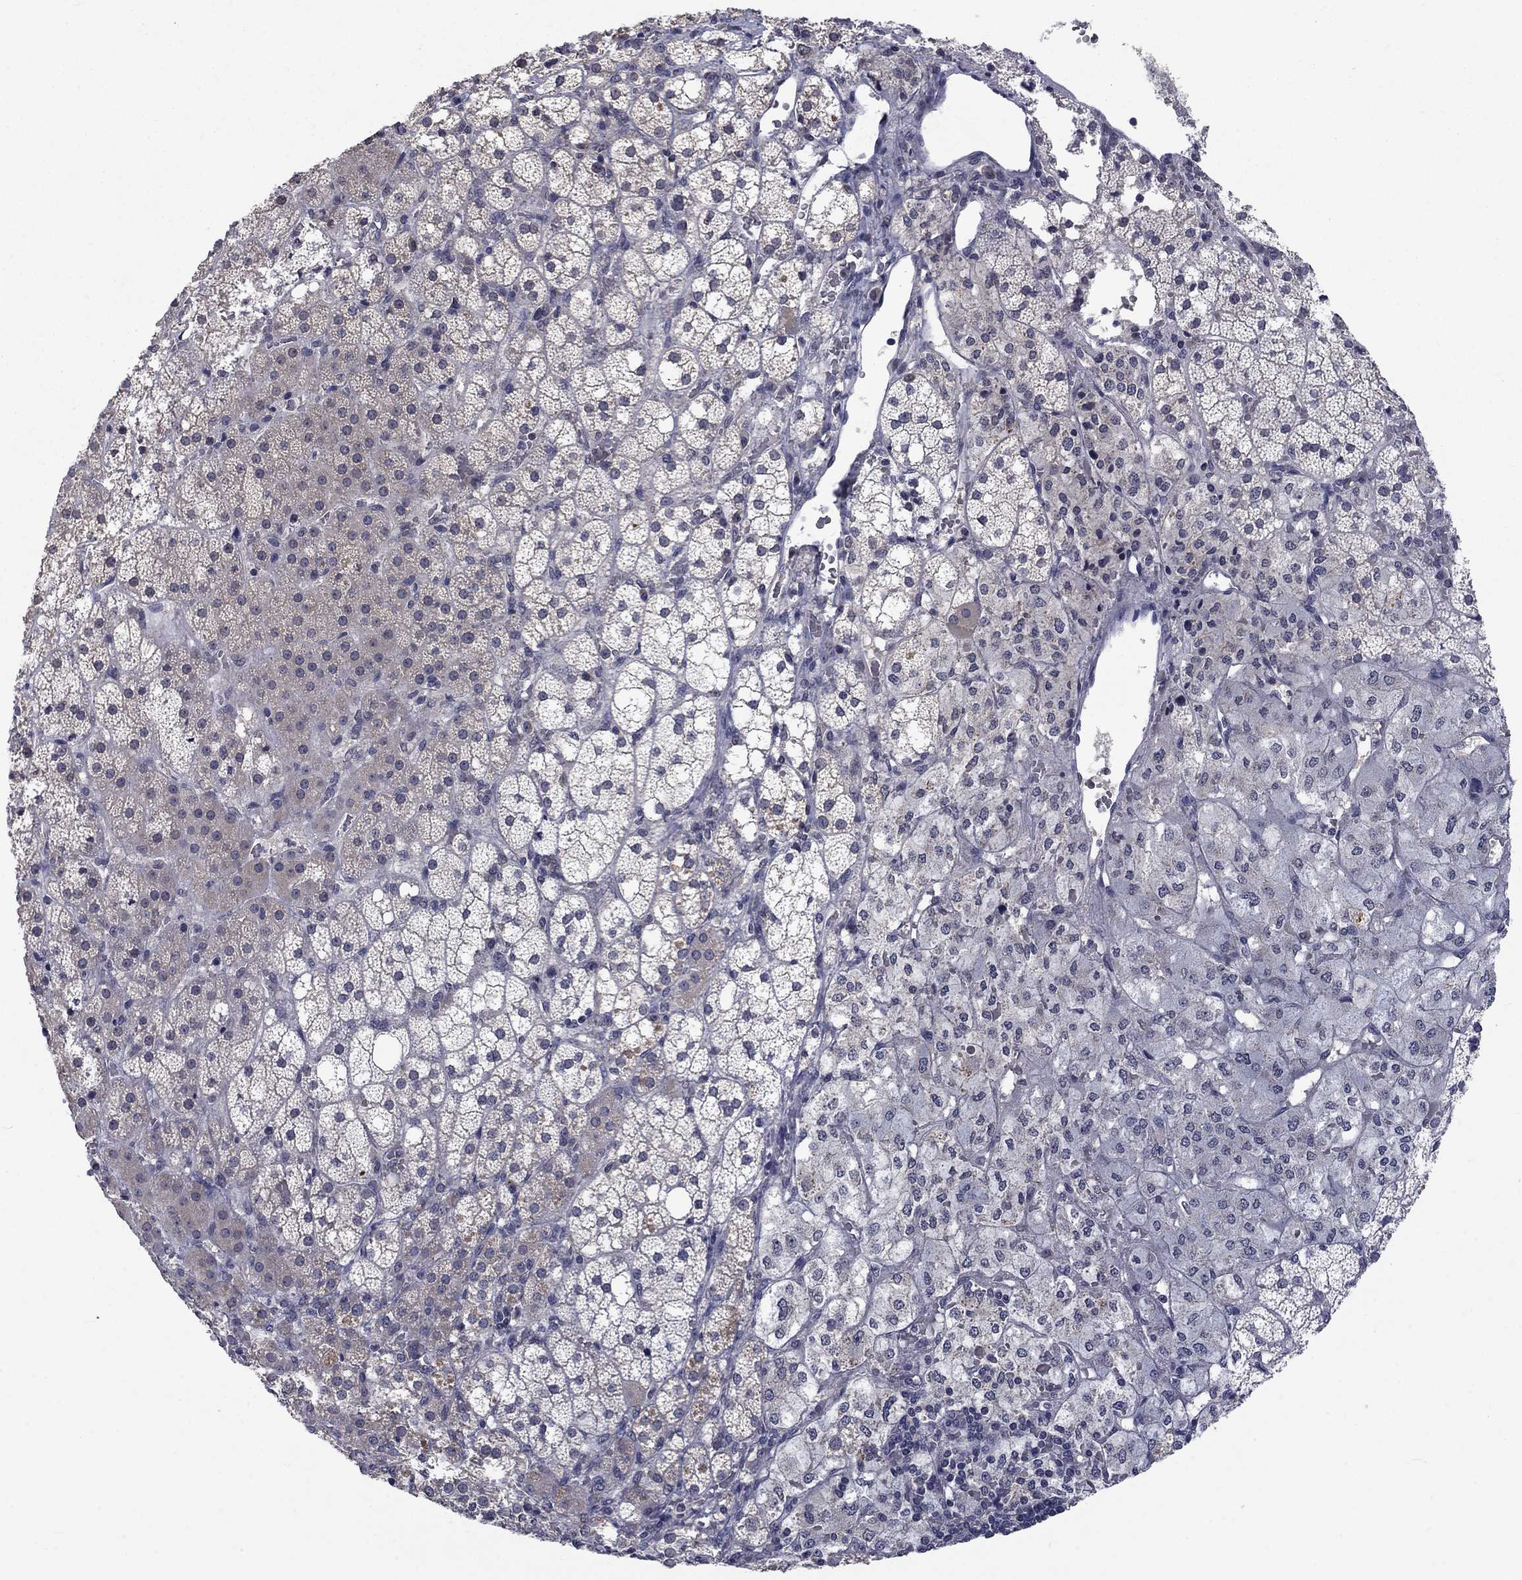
{"staining": {"intensity": "moderate", "quantity": "<25%", "location": "cytoplasmic/membranous"}, "tissue": "adrenal gland", "cell_type": "Glandular cells", "image_type": "normal", "snomed": [{"axis": "morphology", "description": "Normal tissue, NOS"}, {"axis": "topography", "description": "Adrenal gland"}], "caption": "Unremarkable adrenal gland was stained to show a protein in brown. There is low levels of moderate cytoplasmic/membranous expression in approximately <25% of glandular cells.", "gene": "SPATA33", "patient": {"sex": "male", "age": 53}}